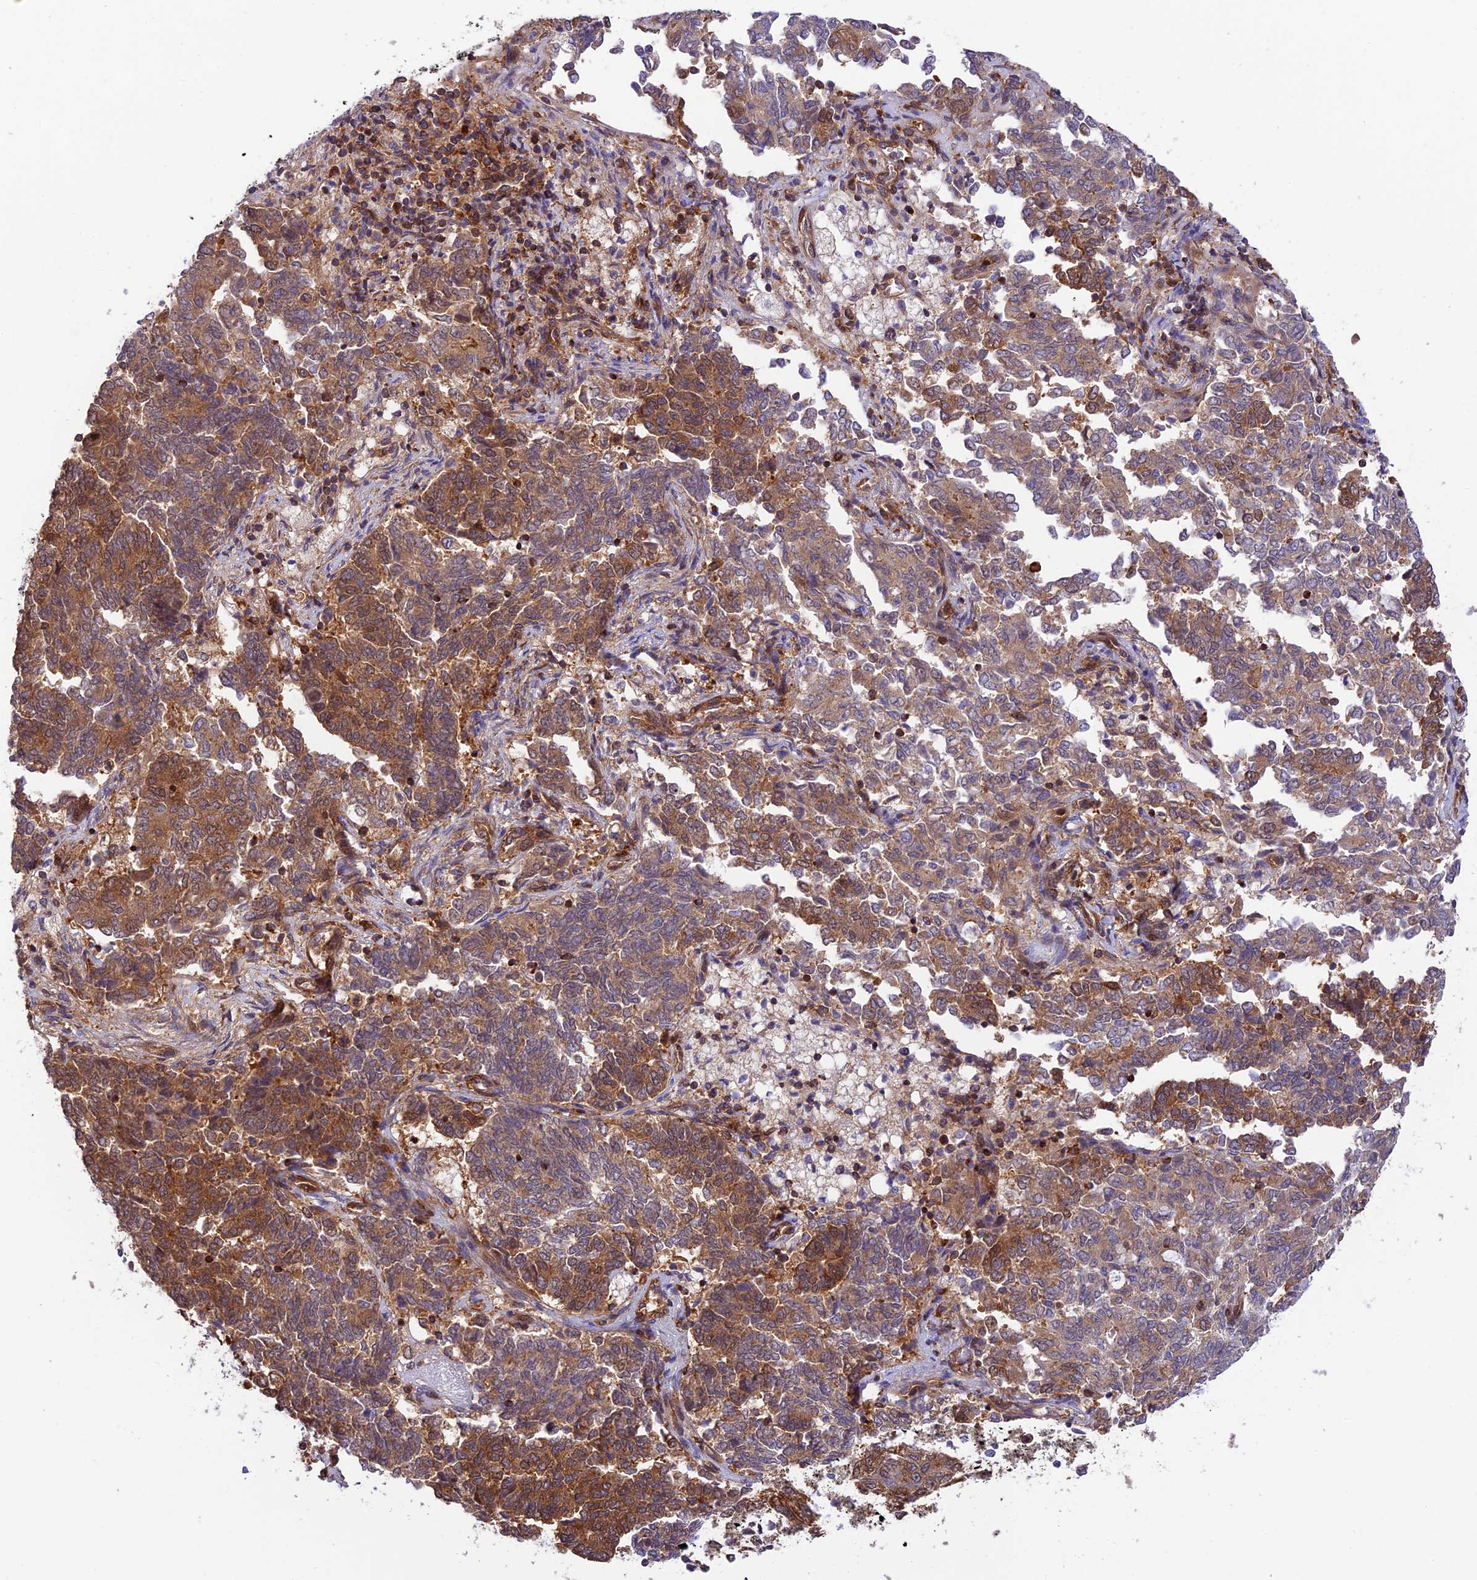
{"staining": {"intensity": "moderate", "quantity": ">75%", "location": "cytoplasmic/membranous"}, "tissue": "endometrial cancer", "cell_type": "Tumor cells", "image_type": "cancer", "snomed": [{"axis": "morphology", "description": "Adenocarcinoma, NOS"}, {"axis": "topography", "description": "Endometrium"}], "caption": "The image demonstrates a brown stain indicating the presence of a protein in the cytoplasmic/membranous of tumor cells in endometrial cancer.", "gene": "EVI5L", "patient": {"sex": "female", "age": 80}}